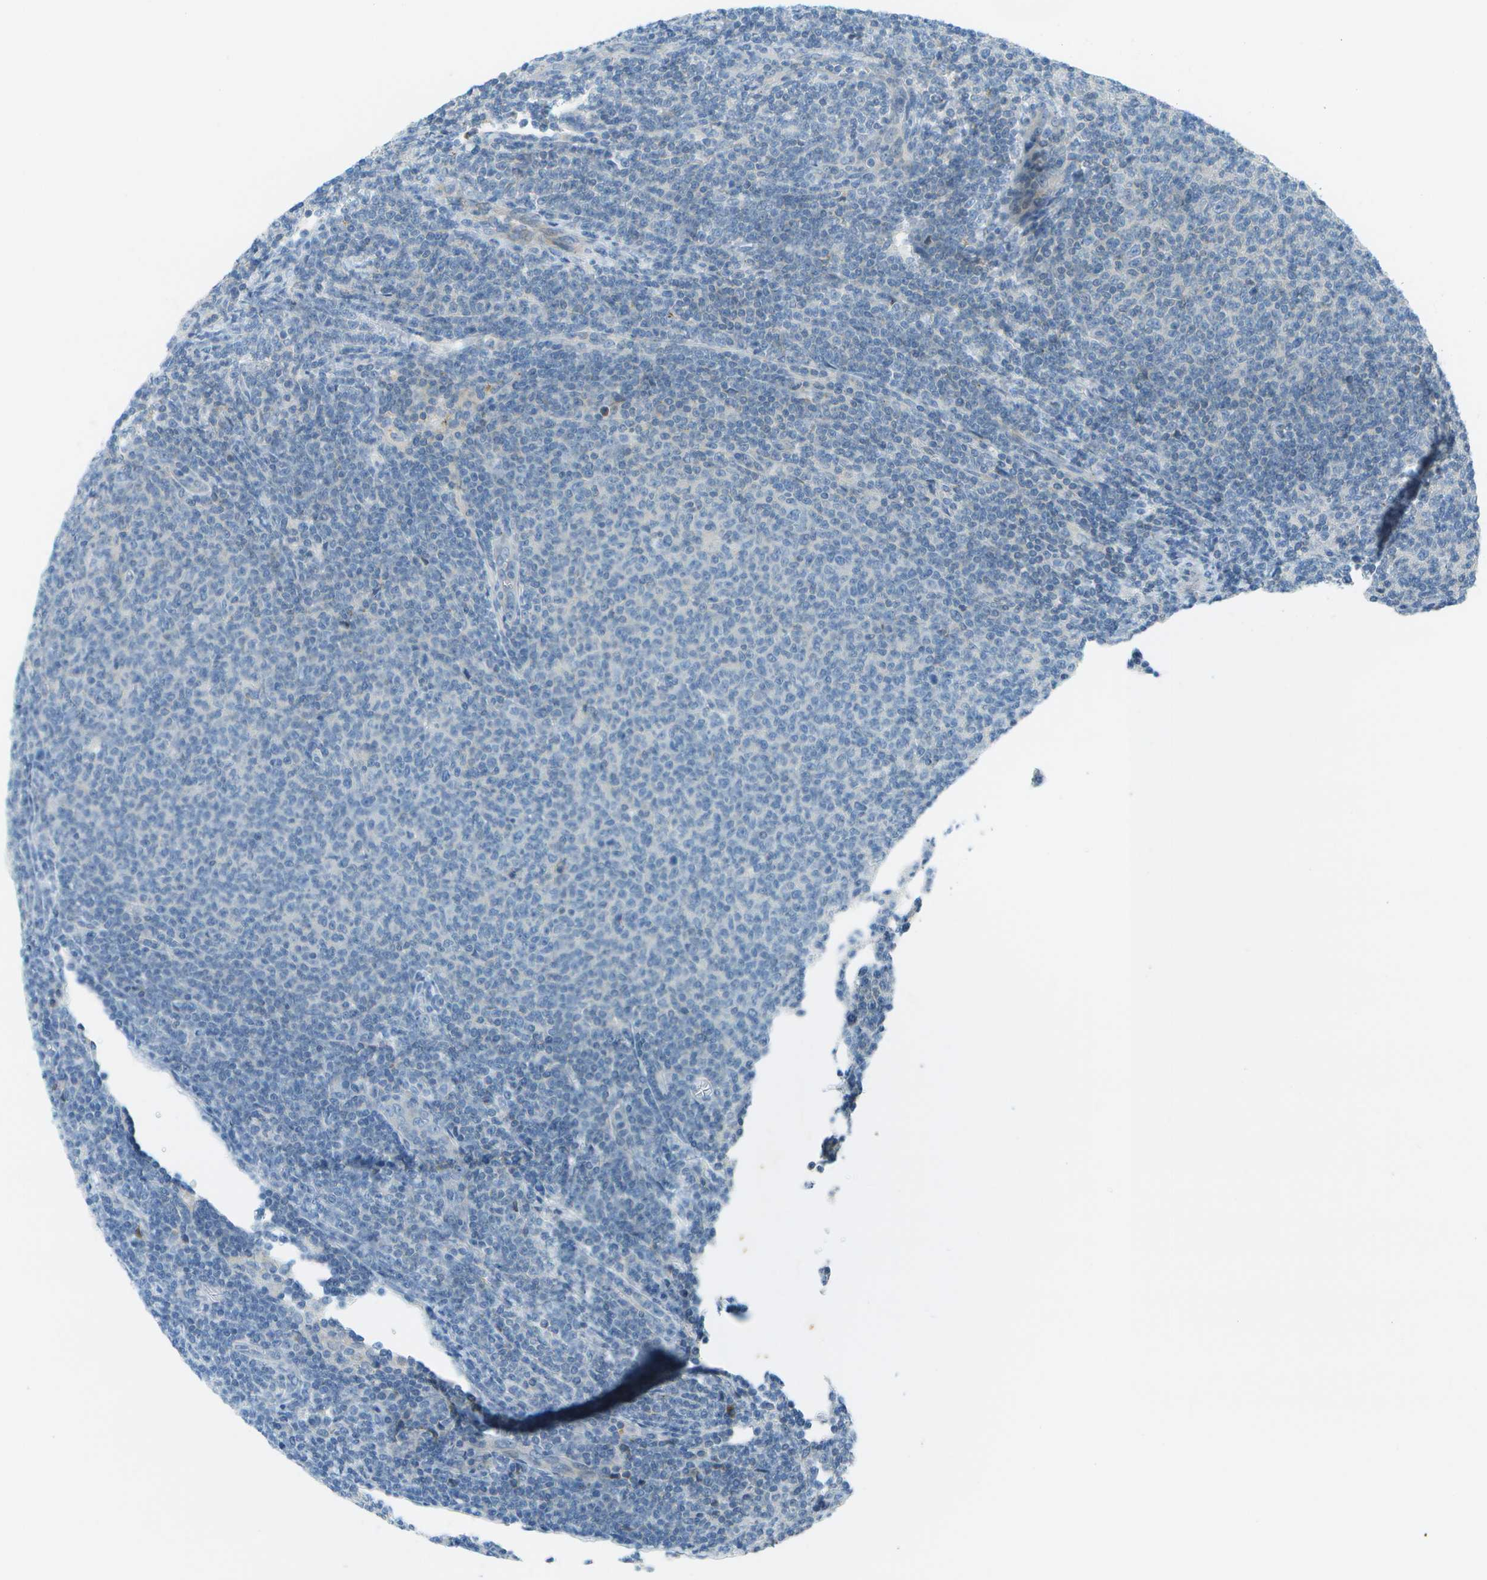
{"staining": {"intensity": "negative", "quantity": "none", "location": "none"}, "tissue": "lymphoma", "cell_type": "Tumor cells", "image_type": "cancer", "snomed": [{"axis": "morphology", "description": "Malignant lymphoma, non-Hodgkin's type, Low grade"}, {"axis": "topography", "description": "Lymph node"}], "caption": "This is a image of immunohistochemistry (IHC) staining of low-grade malignant lymphoma, non-Hodgkin's type, which shows no staining in tumor cells.", "gene": "LRRC66", "patient": {"sex": "male", "age": 66}}